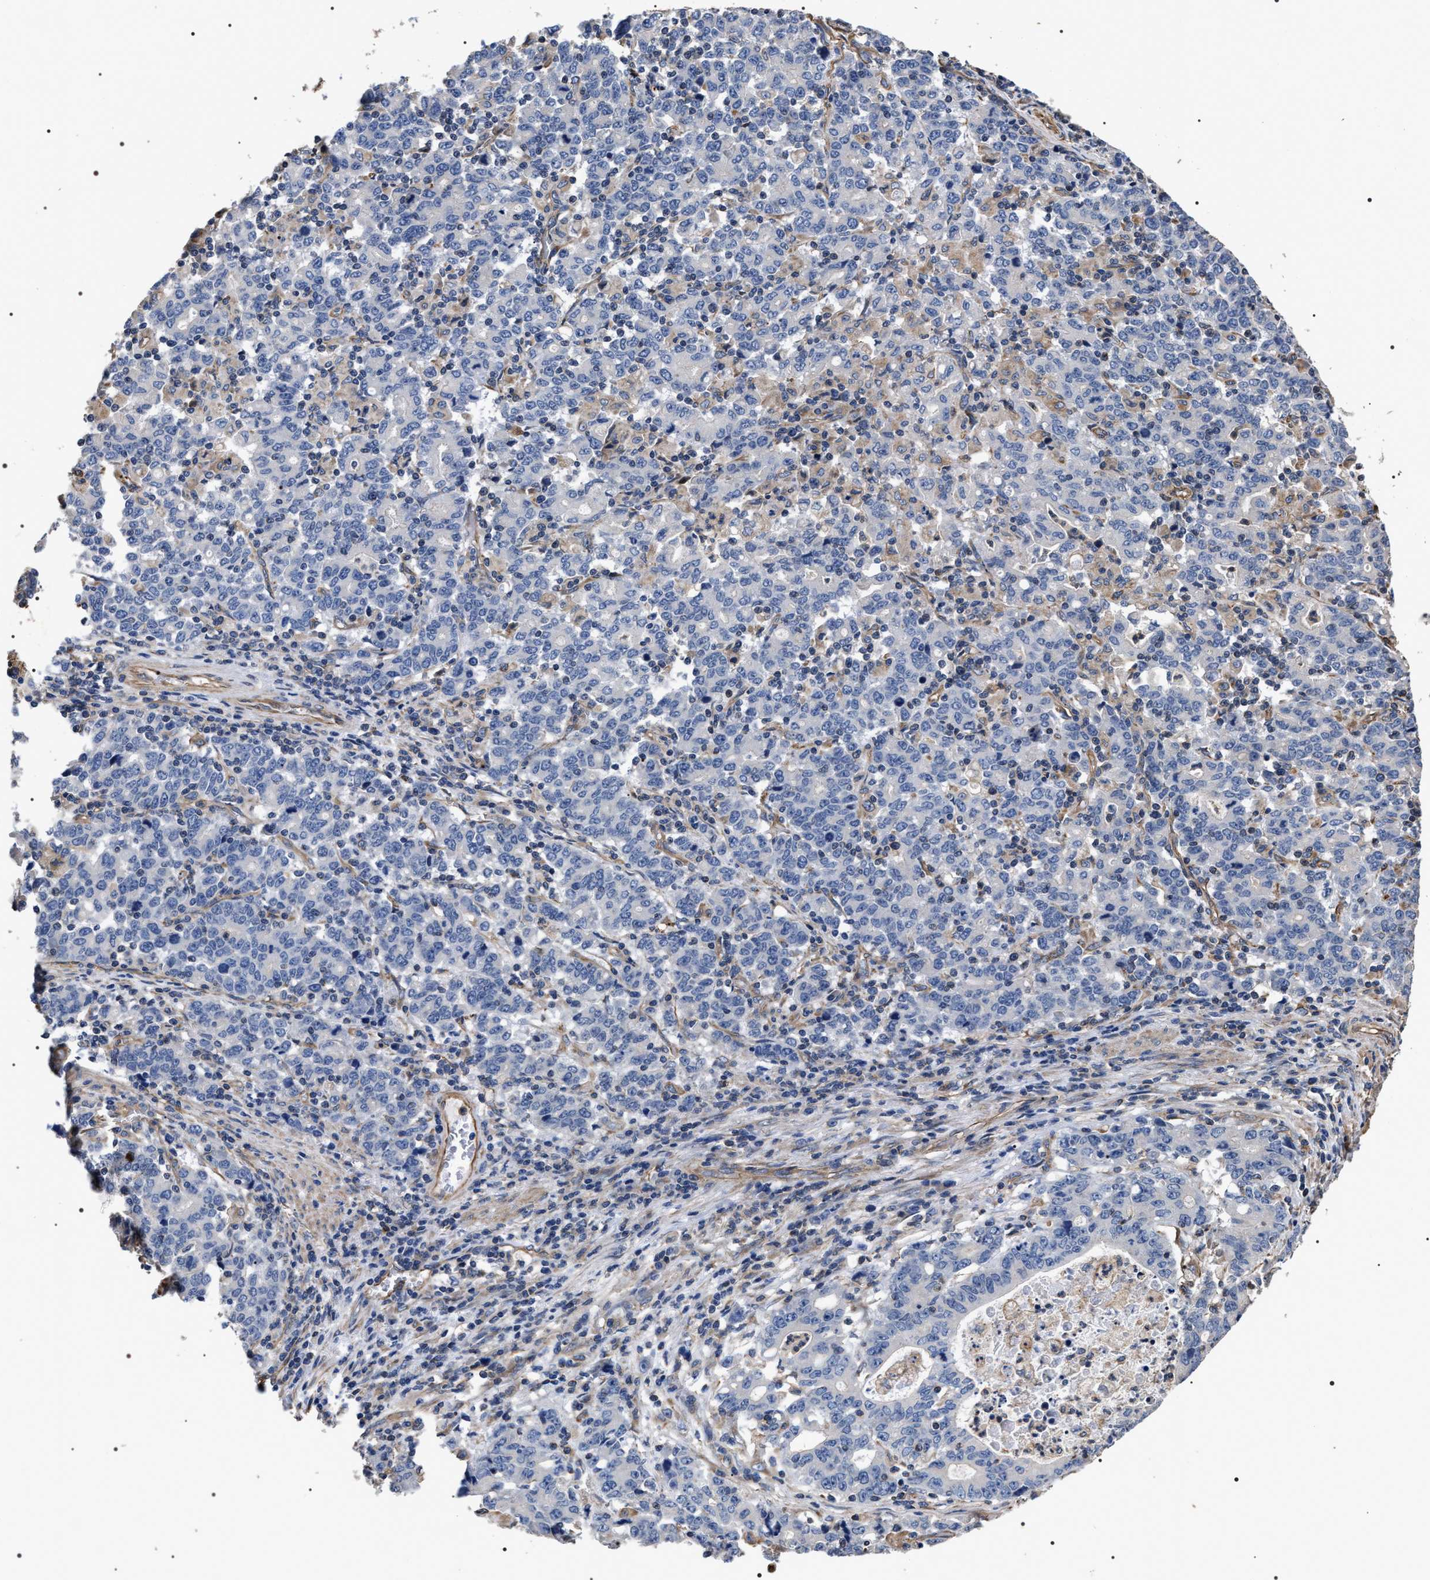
{"staining": {"intensity": "negative", "quantity": "none", "location": "none"}, "tissue": "stomach cancer", "cell_type": "Tumor cells", "image_type": "cancer", "snomed": [{"axis": "morphology", "description": "Adenocarcinoma, NOS"}, {"axis": "topography", "description": "Stomach, upper"}], "caption": "Stomach cancer (adenocarcinoma) was stained to show a protein in brown. There is no significant staining in tumor cells. (Stains: DAB IHC with hematoxylin counter stain, Microscopy: brightfield microscopy at high magnification).", "gene": "TSPAN33", "patient": {"sex": "male", "age": 69}}